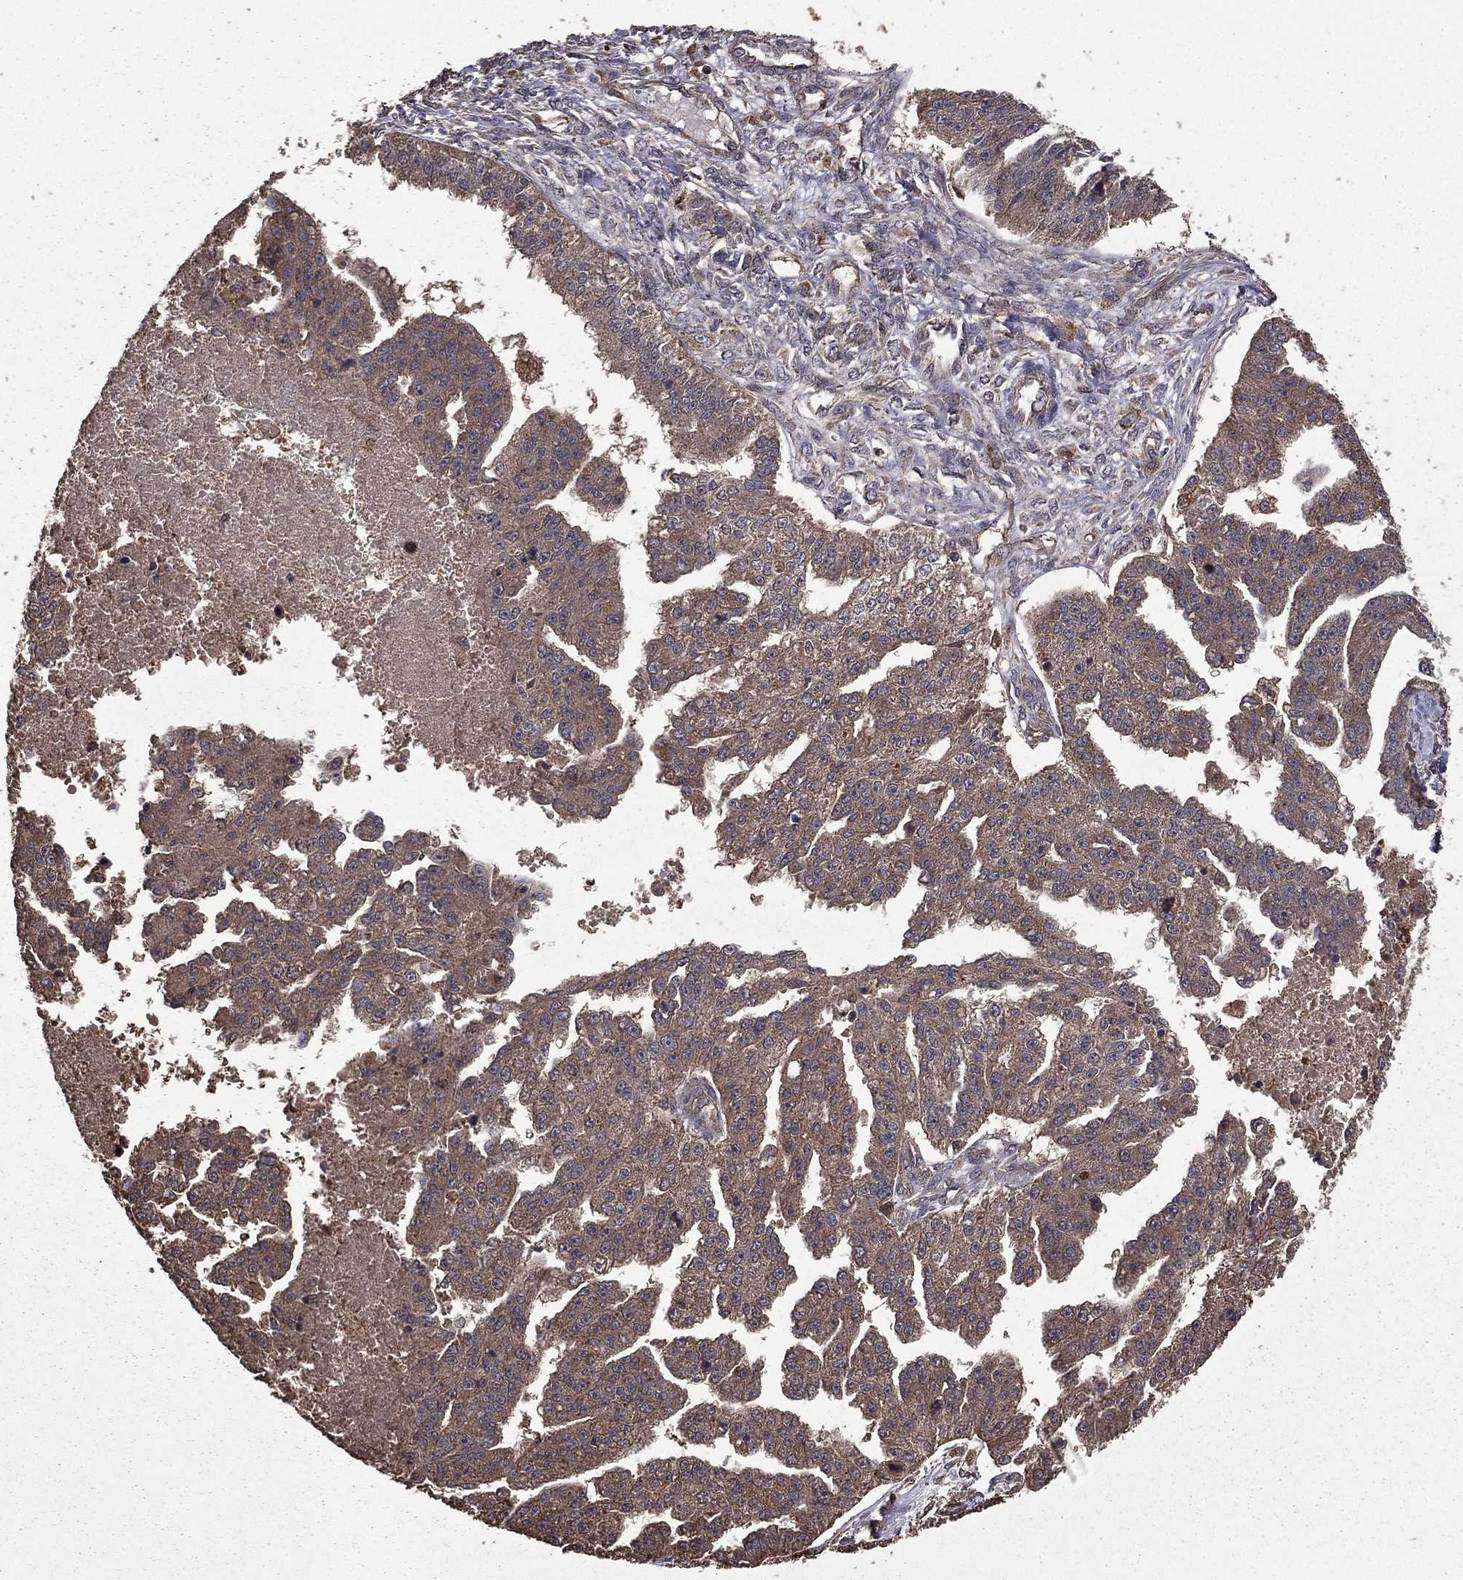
{"staining": {"intensity": "weak", "quantity": "<25%", "location": "cytoplasmic/membranous"}, "tissue": "ovarian cancer", "cell_type": "Tumor cells", "image_type": "cancer", "snomed": [{"axis": "morphology", "description": "Cystadenocarcinoma, serous, NOS"}, {"axis": "topography", "description": "Ovary"}], "caption": "IHC image of neoplastic tissue: human serous cystadenocarcinoma (ovarian) stained with DAB (3,3'-diaminobenzidine) shows no significant protein expression in tumor cells.", "gene": "BIRC6", "patient": {"sex": "female", "age": 58}}